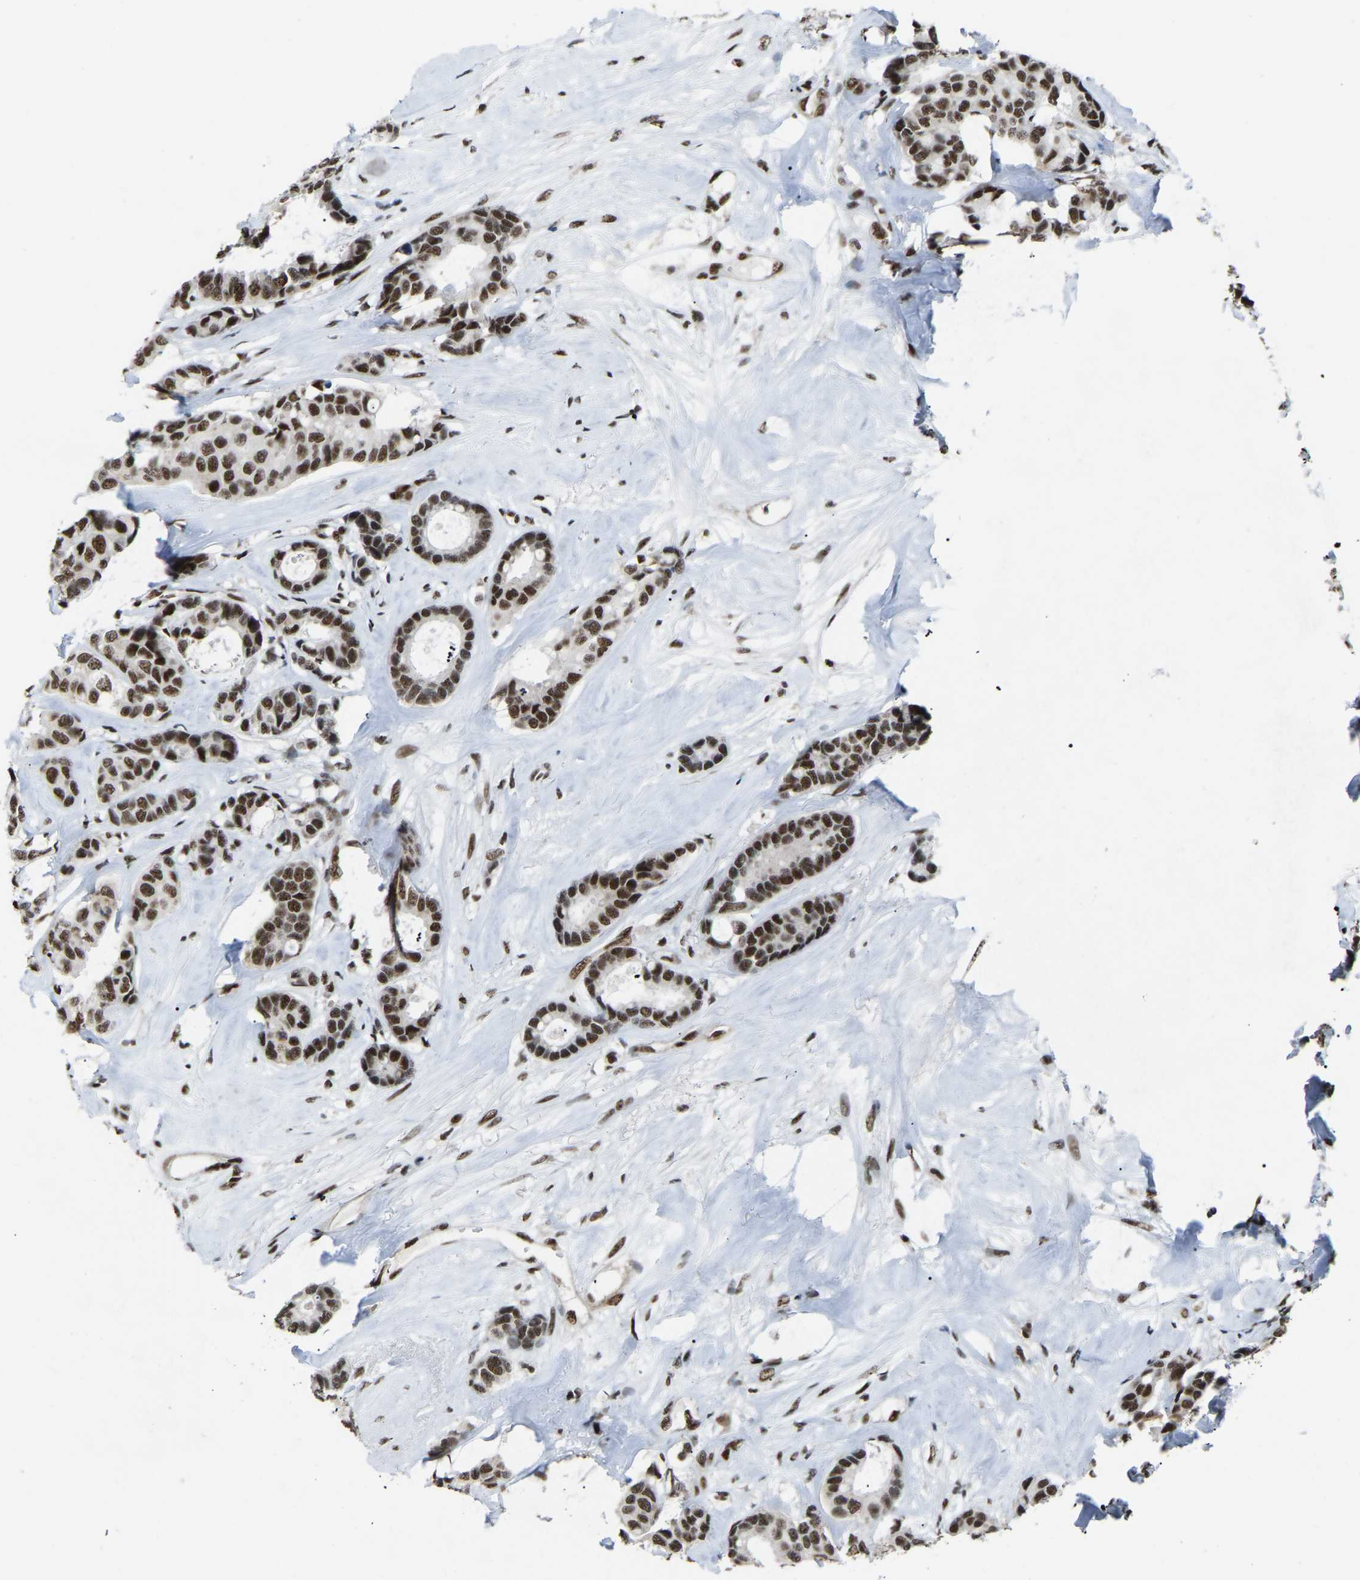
{"staining": {"intensity": "strong", "quantity": ">75%", "location": "nuclear"}, "tissue": "breast cancer", "cell_type": "Tumor cells", "image_type": "cancer", "snomed": [{"axis": "morphology", "description": "Duct carcinoma"}, {"axis": "topography", "description": "Breast"}], "caption": "A micrograph showing strong nuclear staining in approximately >75% of tumor cells in intraductal carcinoma (breast), as visualized by brown immunohistochemical staining.", "gene": "DDX5", "patient": {"sex": "female", "age": 87}}